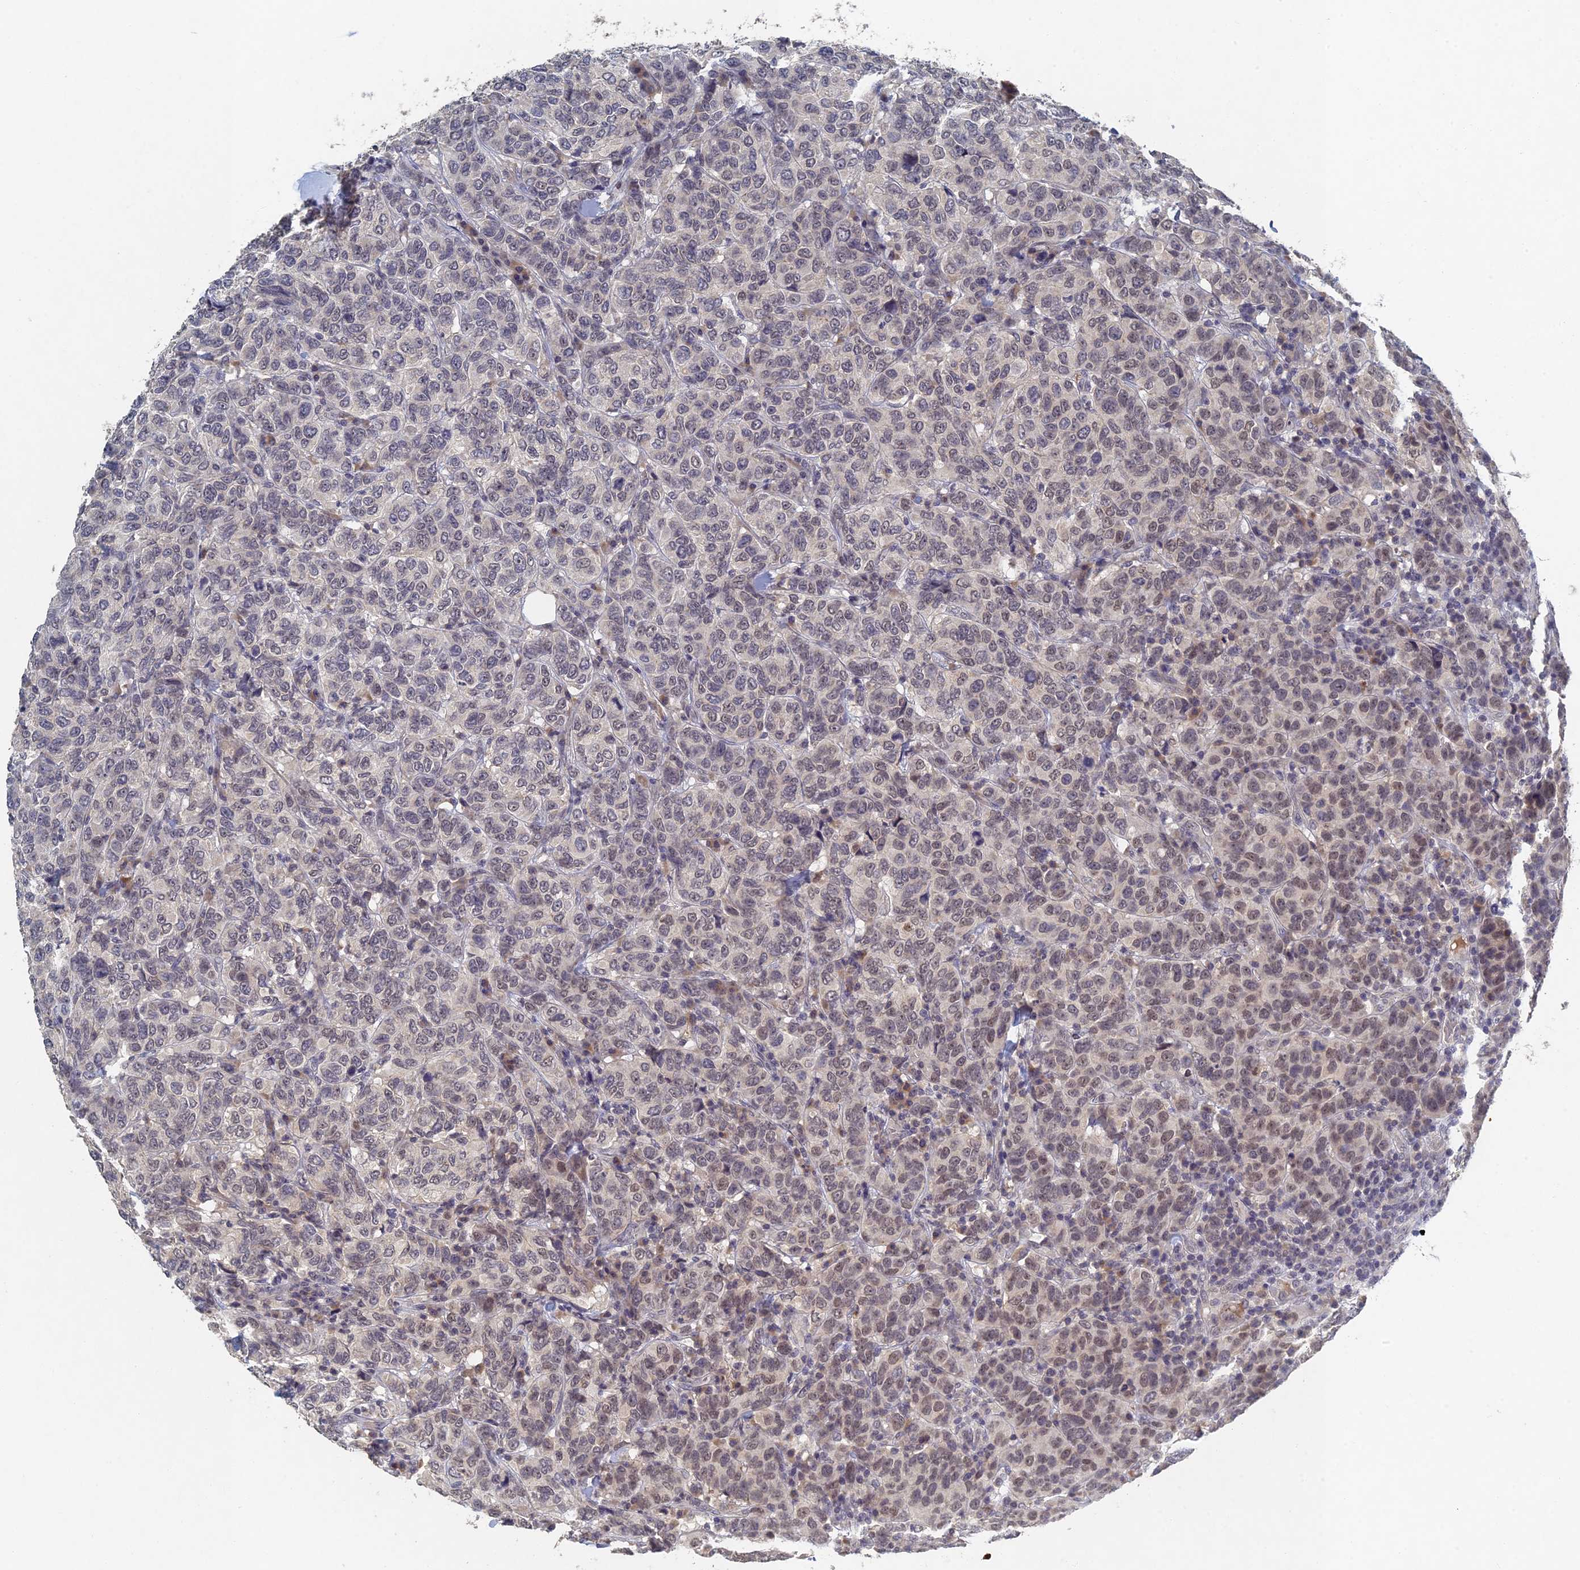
{"staining": {"intensity": "weak", "quantity": "25%-75%", "location": "nuclear"}, "tissue": "breast cancer", "cell_type": "Tumor cells", "image_type": "cancer", "snomed": [{"axis": "morphology", "description": "Duct carcinoma"}, {"axis": "topography", "description": "Breast"}], "caption": "This image reveals immunohistochemistry staining of breast invasive ductal carcinoma, with low weak nuclear positivity in approximately 25%-75% of tumor cells.", "gene": "GNA15", "patient": {"sex": "female", "age": 55}}